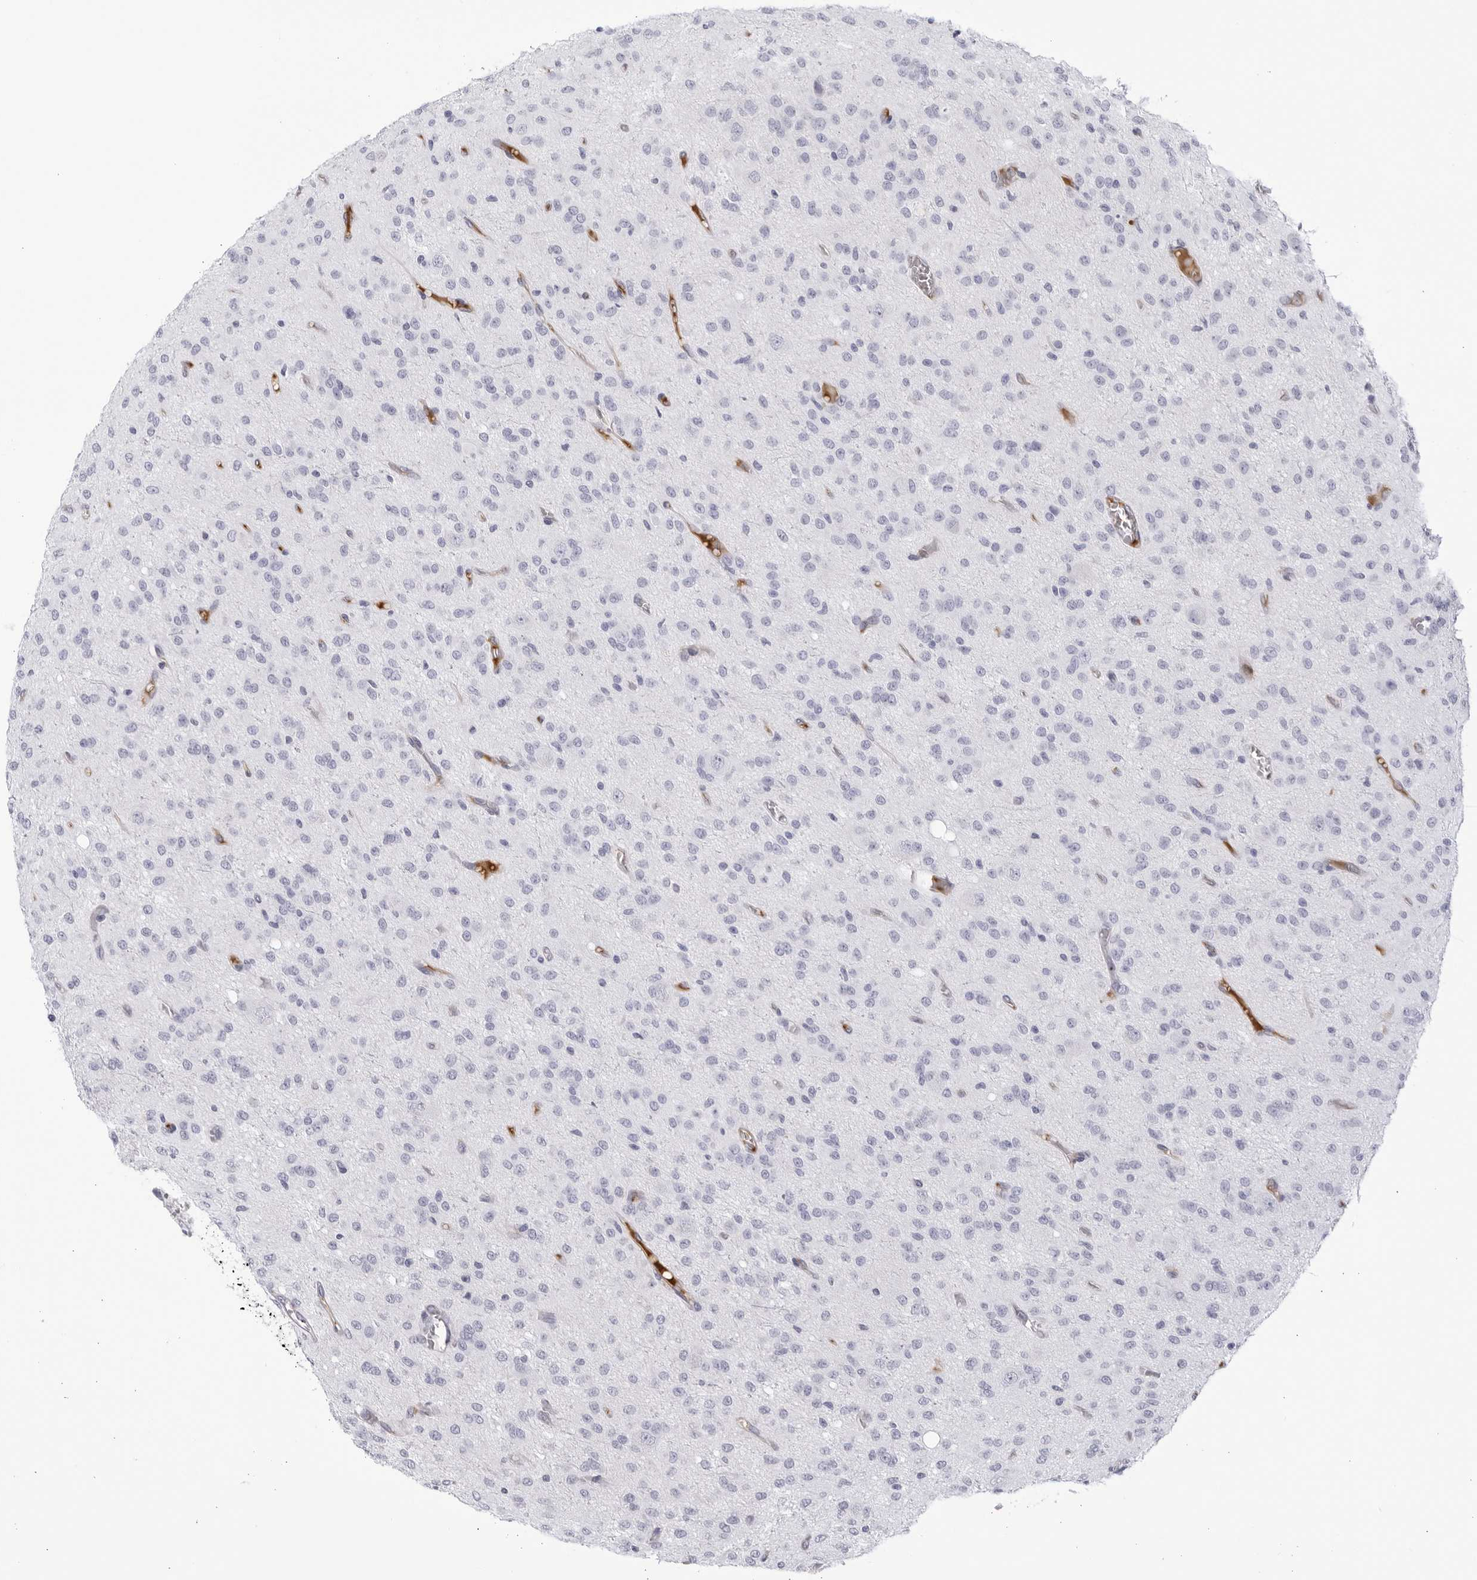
{"staining": {"intensity": "negative", "quantity": "none", "location": "none"}, "tissue": "glioma", "cell_type": "Tumor cells", "image_type": "cancer", "snomed": [{"axis": "morphology", "description": "Glioma, malignant, High grade"}, {"axis": "topography", "description": "Brain"}], "caption": "Glioma was stained to show a protein in brown. There is no significant positivity in tumor cells.", "gene": "CNBD1", "patient": {"sex": "female", "age": 59}}